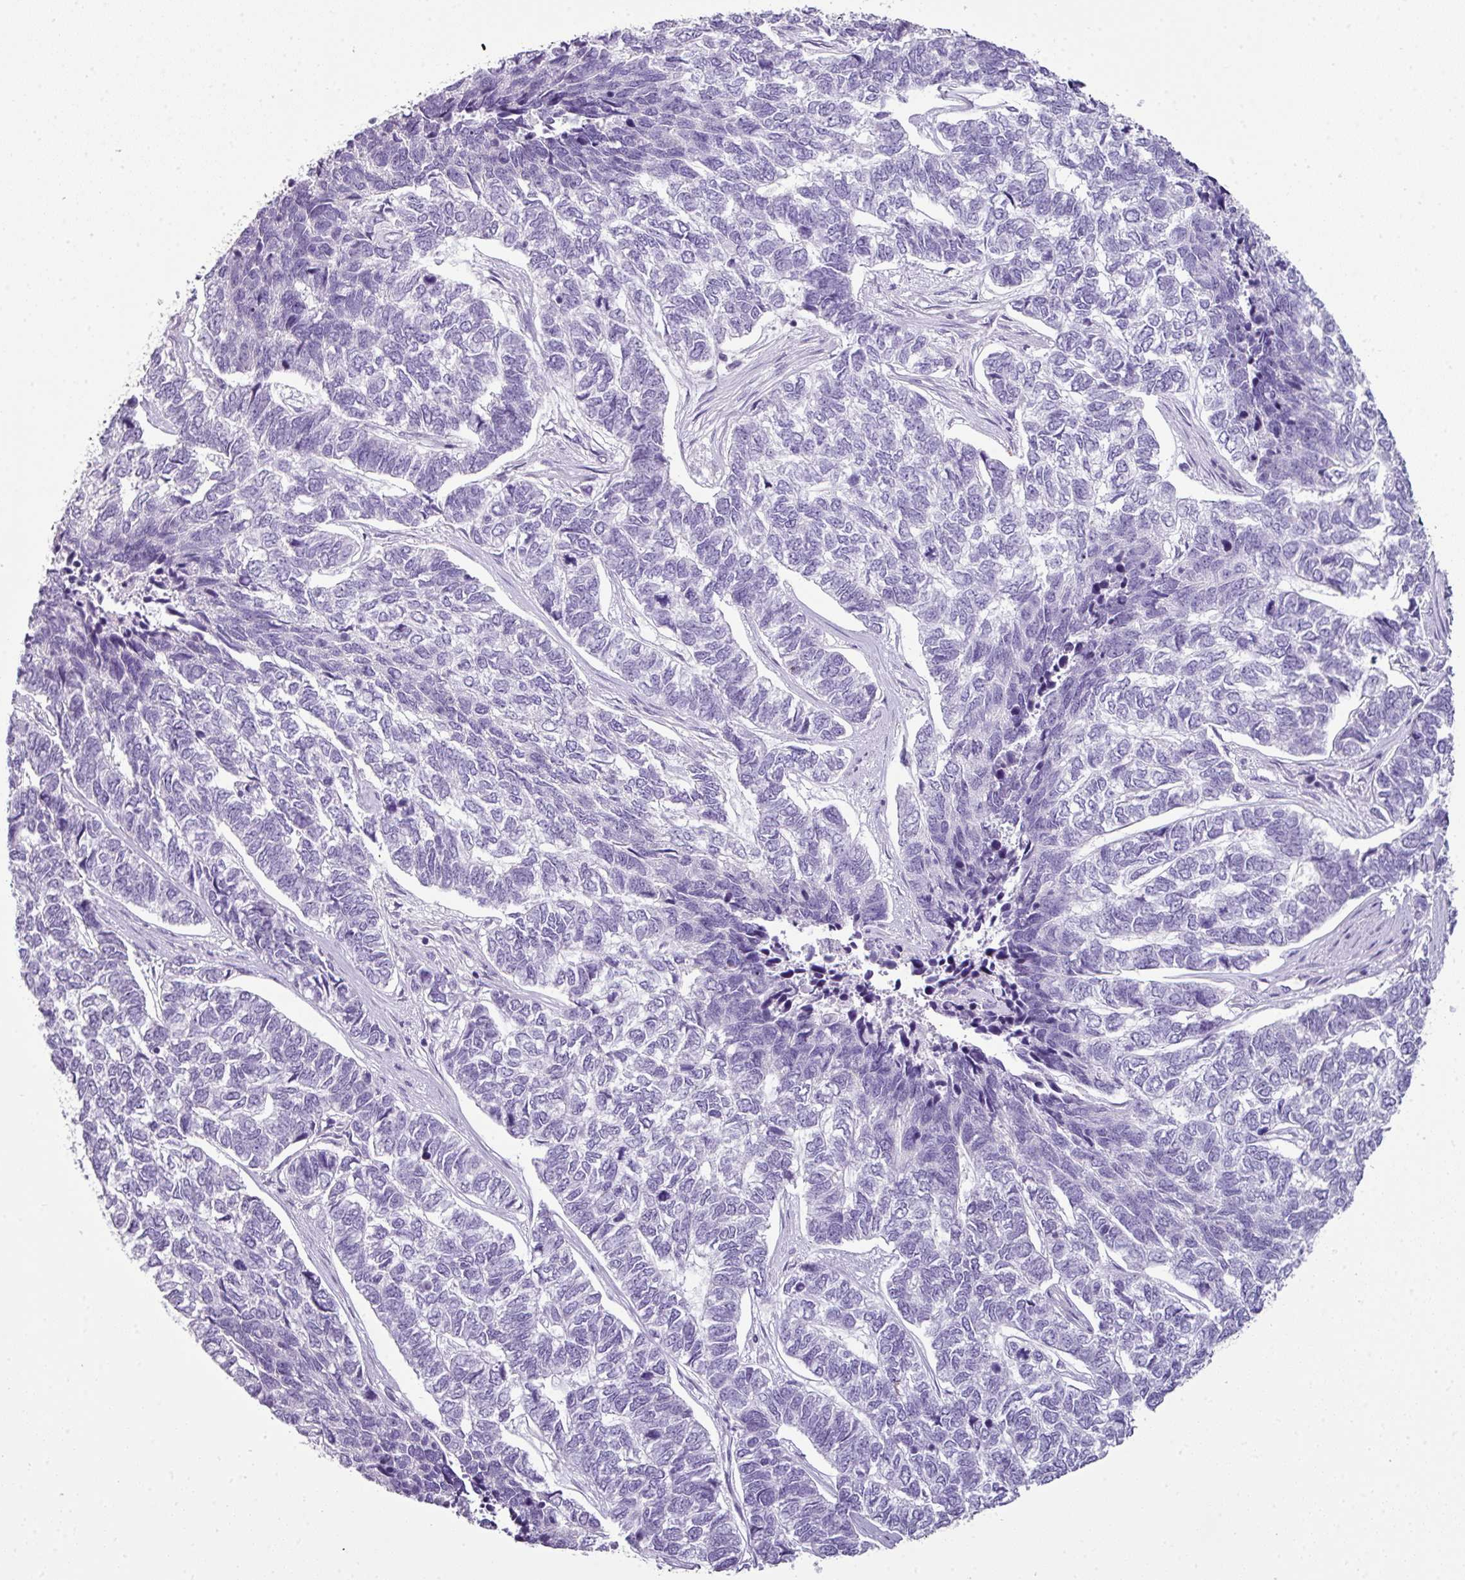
{"staining": {"intensity": "negative", "quantity": "none", "location": "none"}, "tissue": "skin cancer", "cell_type": "Tumor cells", "image_type": "cancer", "snomed": [{"axis": "morphology", "description": "Basal cell carcinoma"}, {"axis": "topography", "description": "Skin"}], "caption": "Tumor cells show no significant protein positivity in basal cell carcinoma (skin).", "gene": "CTSG", "patient": {"sex": "female", "age": 65}}